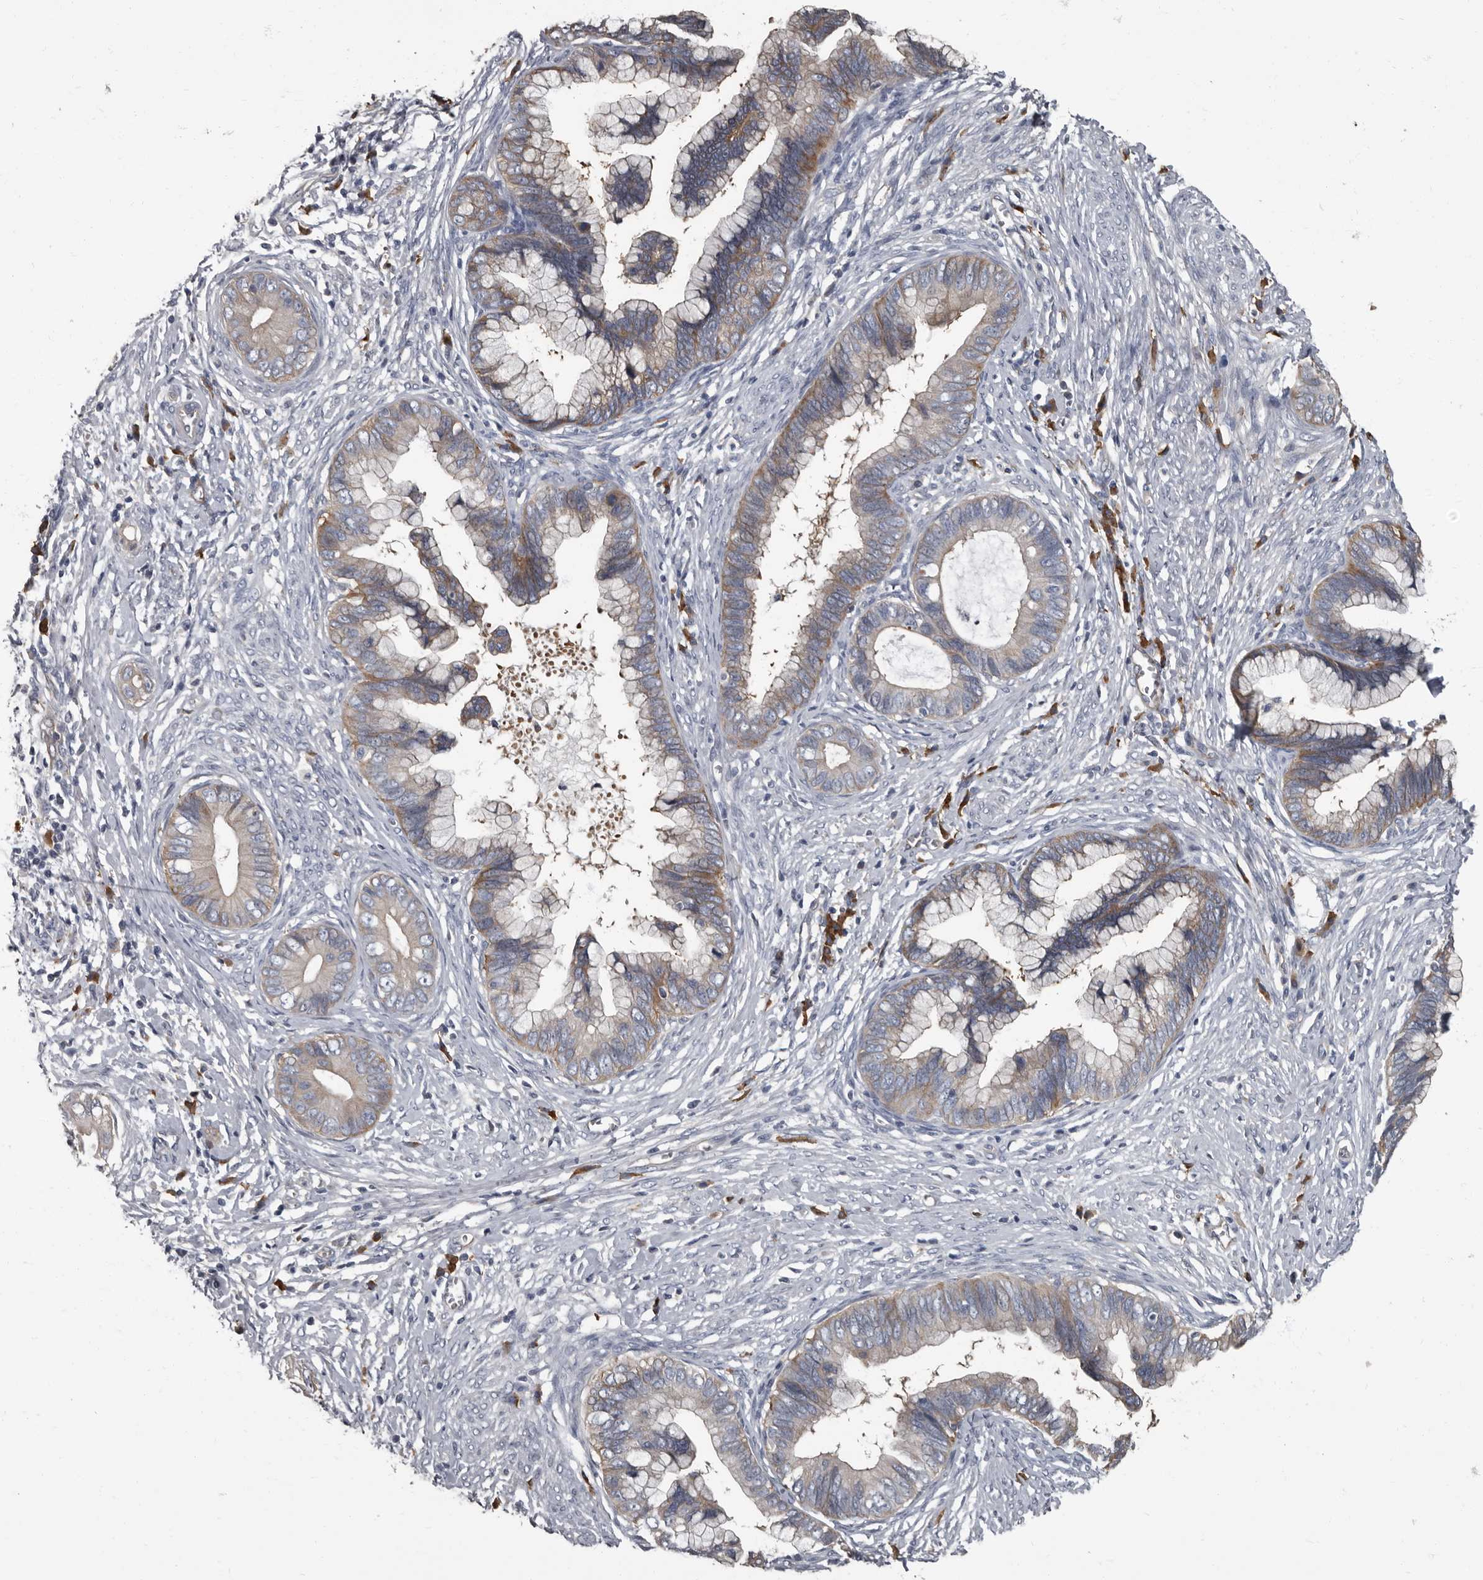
{"staining": {"intensity": "moderate", "quantity": "<25%", "location": "cytoplasmic/membranous"}, "tissue": "cervical cancer", "cell_type": "Tumor cells", "image_type": "cancer", "snomed": [{"axis": "morphology", "description": "Adenocarcinoma, NOS"}, {"axis": "topography", "description": "Cervix"}], "caption": "DAB immunohistochemical staining of human cervical cancer (adenocarcinoma) reveals moderate cytoplasmic/membranous protein positivity in approximately <25% of tumor cells.", "gene": "TPD52L1", "patient": {"sex": "female", "age": 44}}